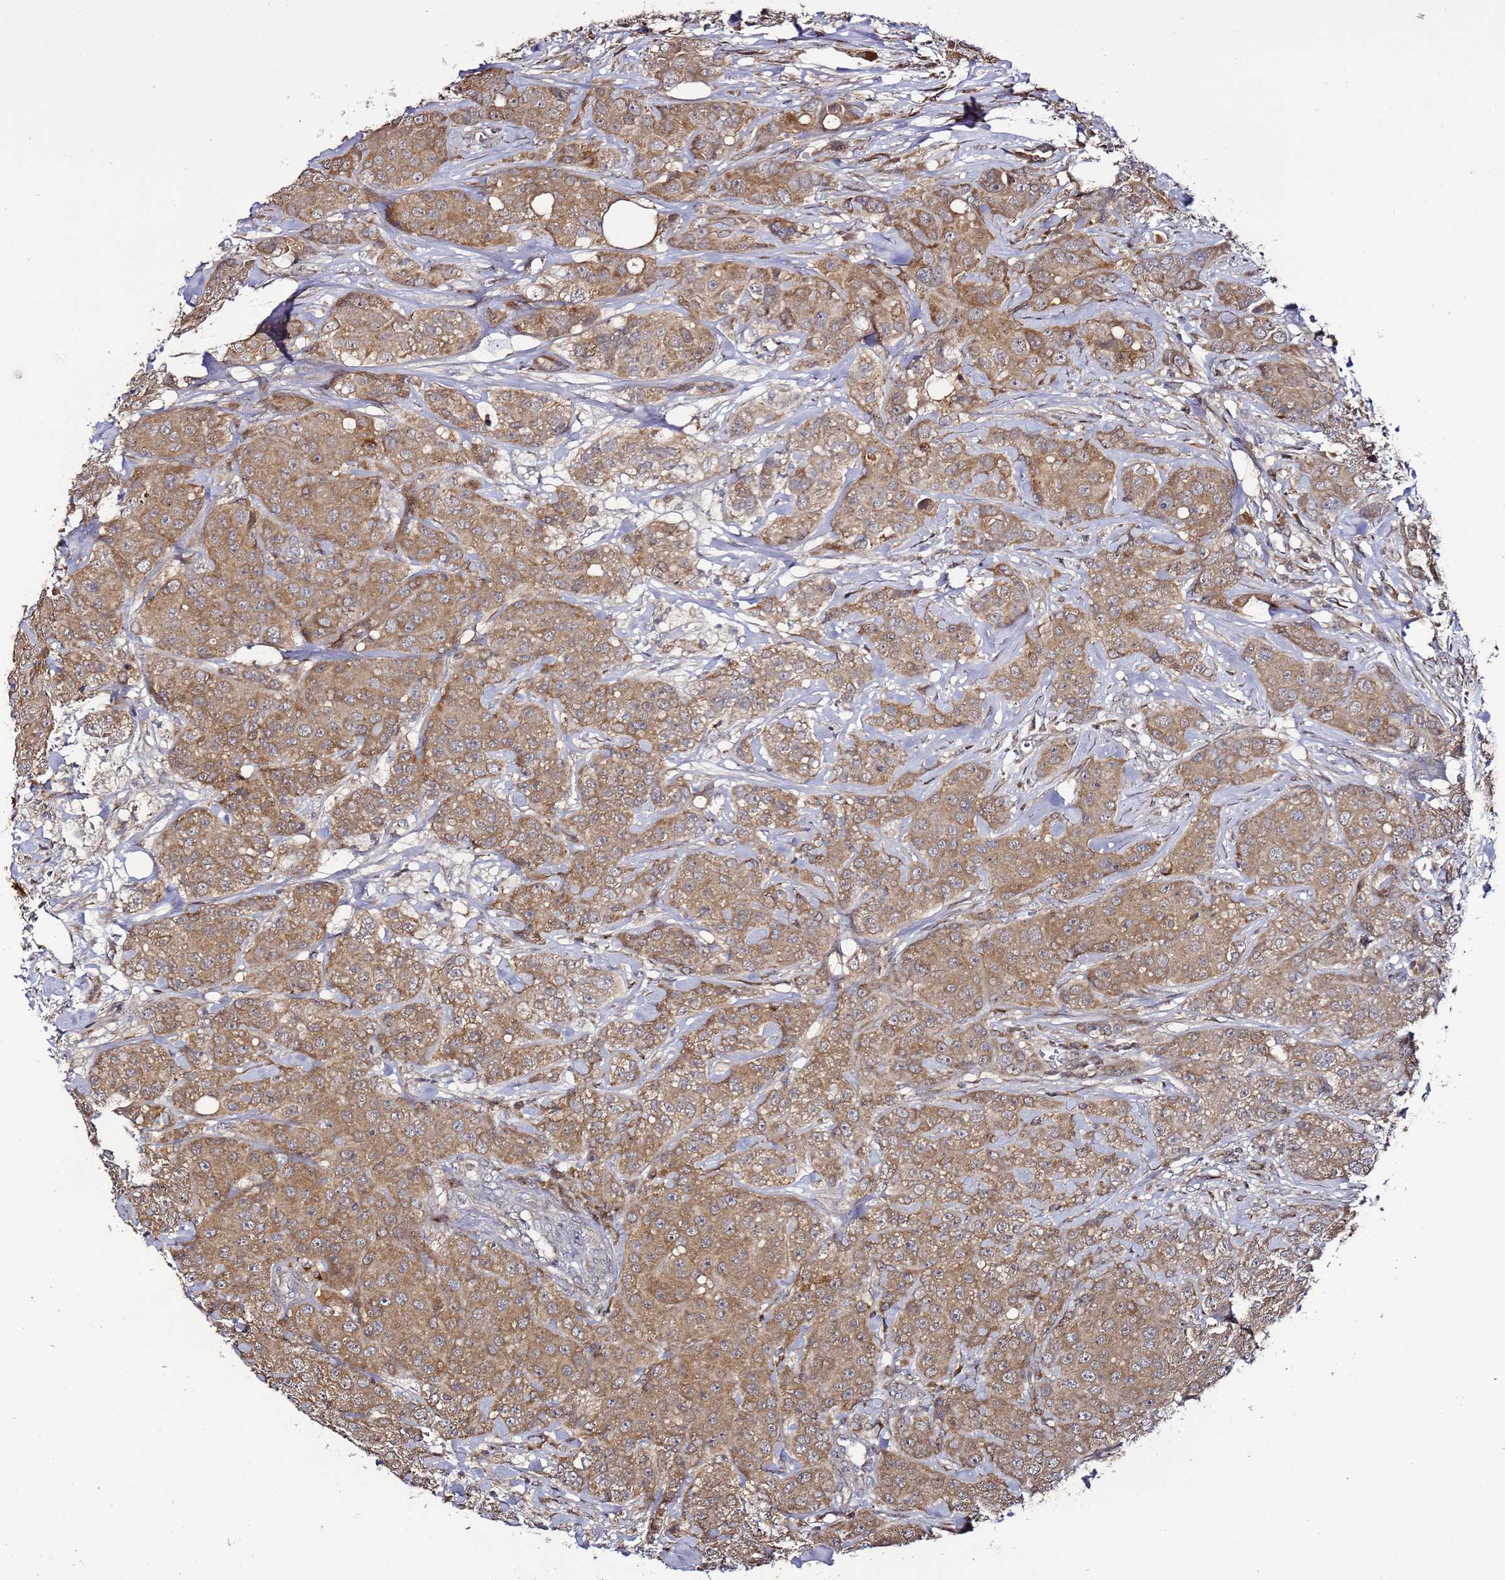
{"staining": {"intensity": "moderate", "quantity": ">75%", "location": "cytoplasmic/membranous"}, "tissue": "breast cancer", "cell_type": "Tumor cells", "image_type": "cancer", "snomed": [{"axis": "morphology", "description": "Duct carcinoma"}, {"axis": "topography", "description": "Breast"}], "caption": "Human invasive ductal carcinoma (breast) stained with a brown dye demonstrates moderate cytoplasmic/membranous positive positivity in approximately >75% of tumor cells.", "gene": "TMEM176B", "patient": {"sex": "female", "age": 43}}